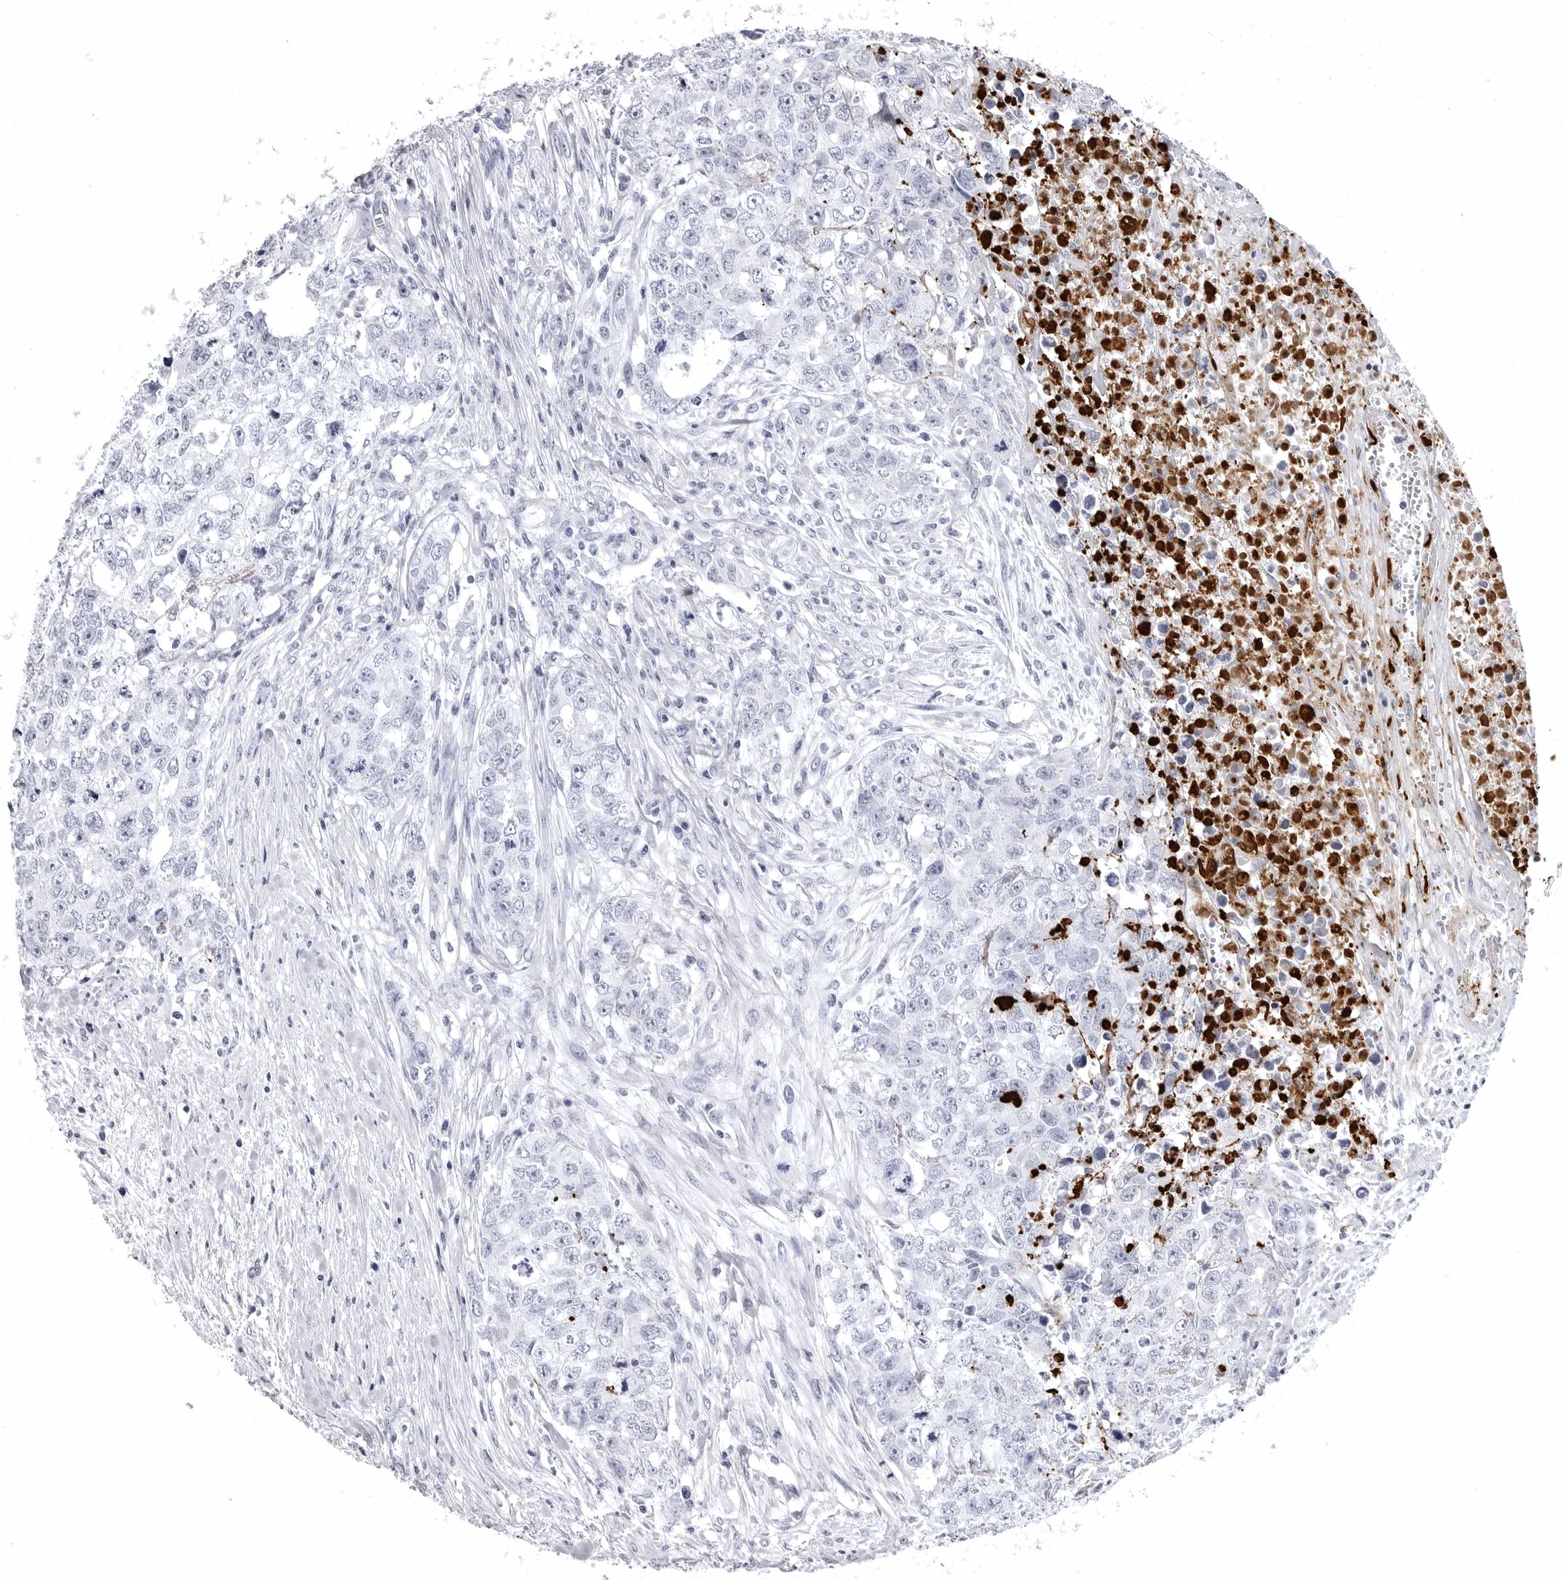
{"staining": {"intensity": "negative", "quantity": "none", "location": "none"}, "tissue": "testis cancer", "cell_type": "Tumor cells", "image_type": "cancer", "snomed": [{"axis": "morphology", "description": "Carcinoma, Embryonal, NOS"}, {"axis": "topography", "description": "Testis"}], "caption": "DAB immunohistochemical staining of human testis embryonal carcinoma demonstrates no significant expression in tumor cells.", "gene": "COL26A1", "patient": {"sex": "male", "age": 28}}